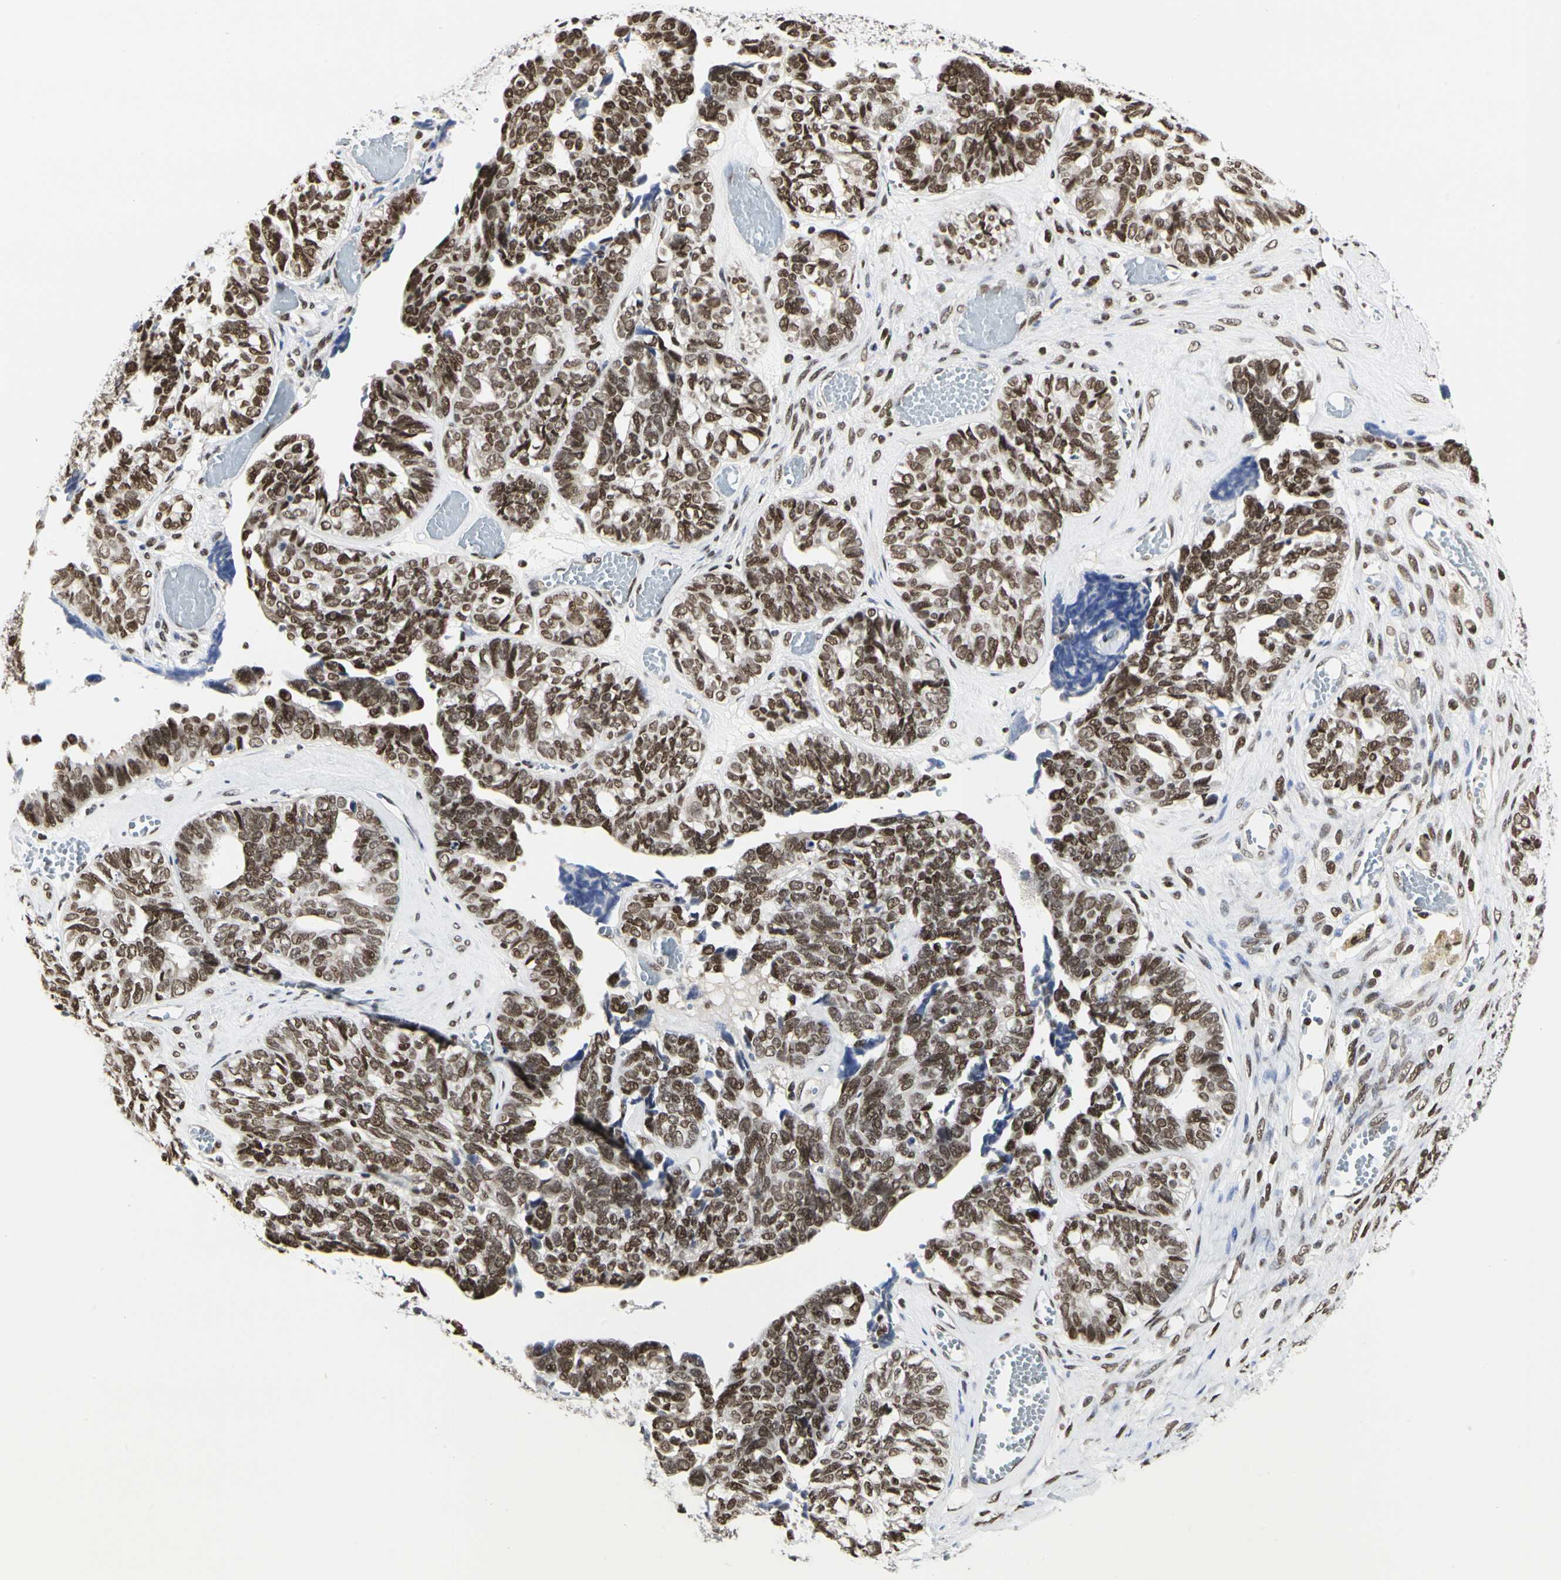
{"staining": {"intensity": "moderate", "quantity": ">75%", "location": "nuclear"}, "tissue": "ovarian cancer", "cell_type": "Tumor cells", "image_type": "cancer", "snomed": [{"axis": "morphology", "description": "Cystadenocarcinoma, serous, NOS"}, {"axis": "topography", "description": "Ovary"}], "caption": "IHC of human ovarian serous cystadenocarcinoma demonstrates medium levels of moderate nuclear positivity in about >75% of tumor cells.", "gene": "PRMT3", "patient": {"sex": "female", "age": 79}}